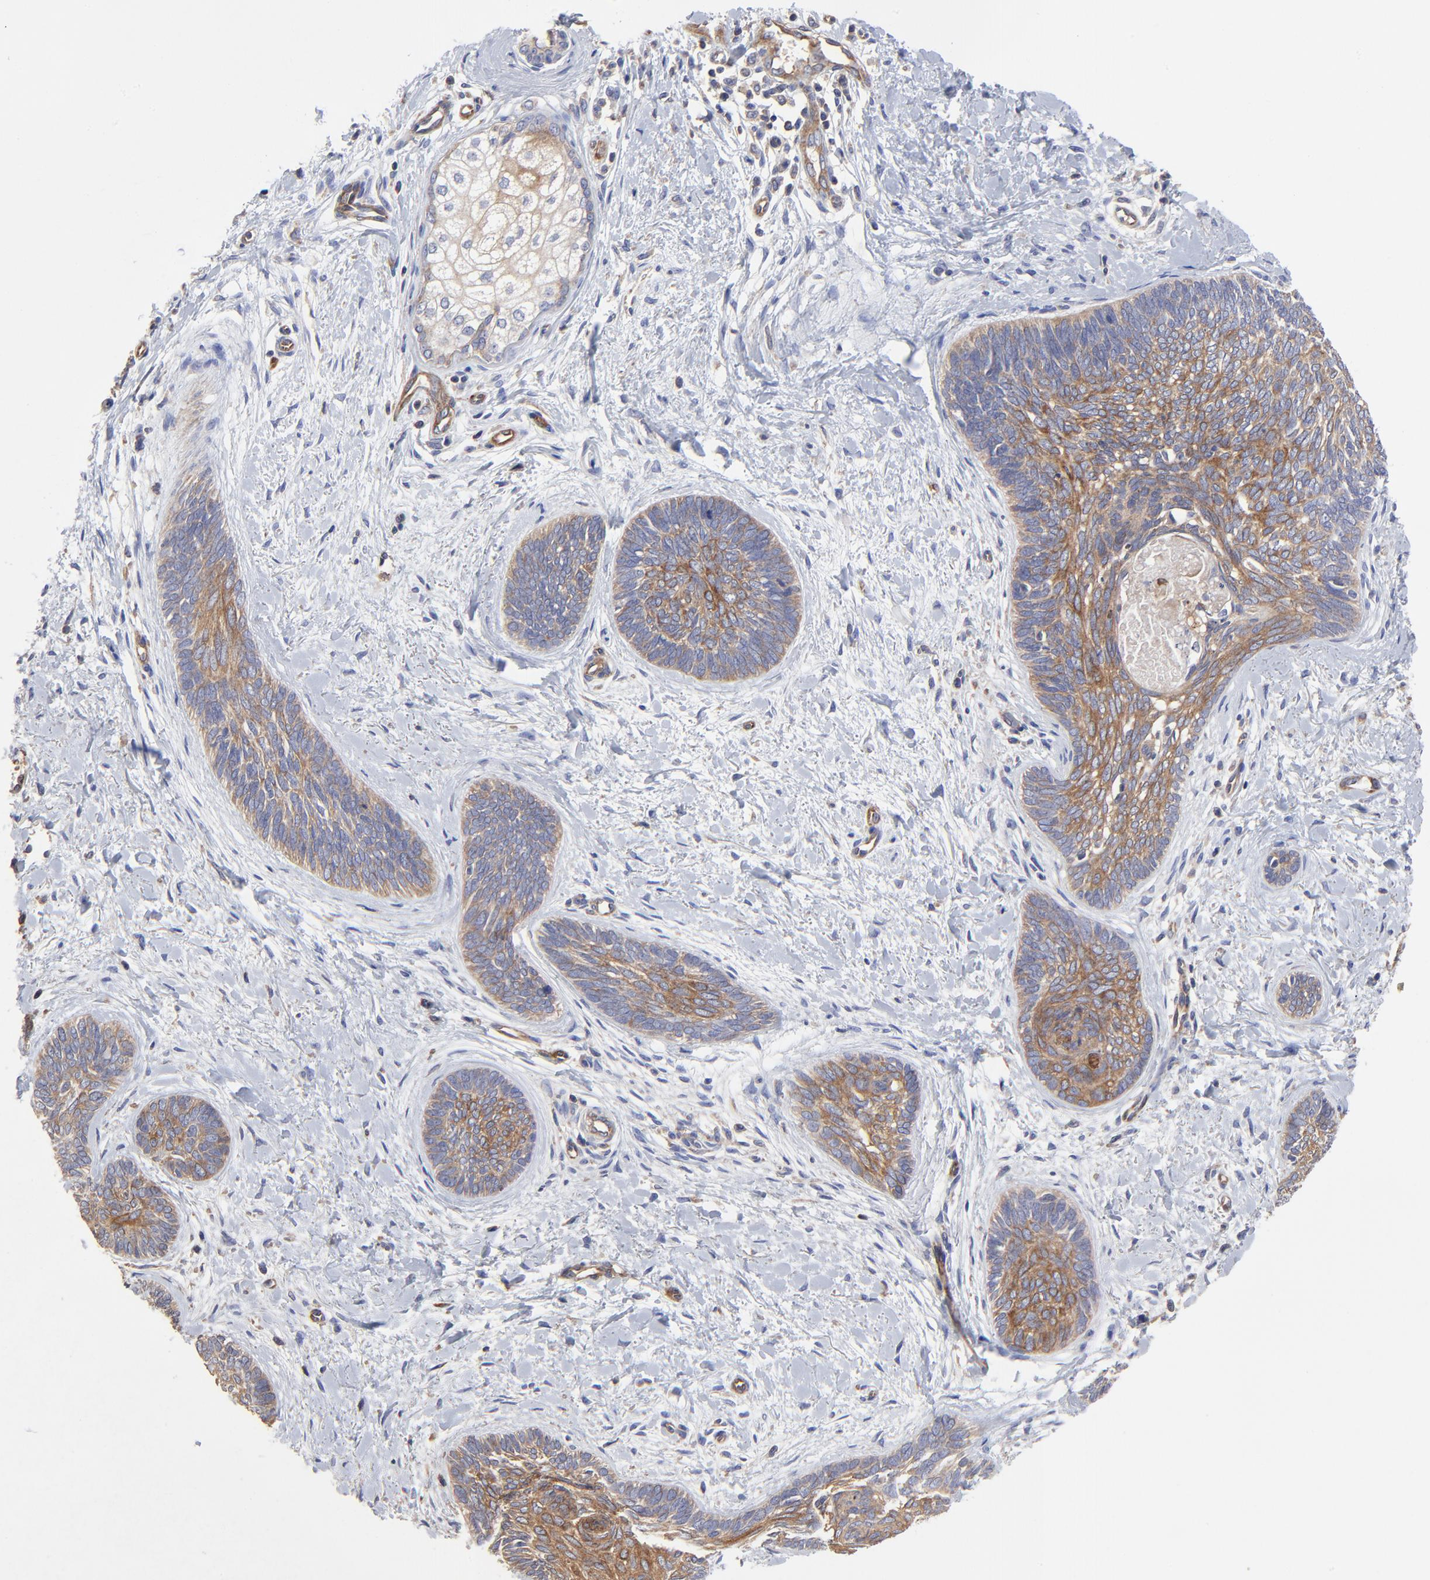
{"staining": {"intensity": "moderate", "quantity": ">75%", "location": "cytoplasmic/membranous"}, "tissue": "skin cancer", "cell_type": "Tumor cells", "image_type": "cancer", "snomed": [{"axis": "morphology", "description": "Basal cell carcinoma"}, {"axis": "topography", "description": "Skin"}], "caption": "This histopathology image demonstrates IHC staining of skin cancer, with medium moderate cytoplasmic/membranous expression in about >75% of tumor cells.", "gene": "SULF2", "patient": {"sex": "female", "age": 81}}